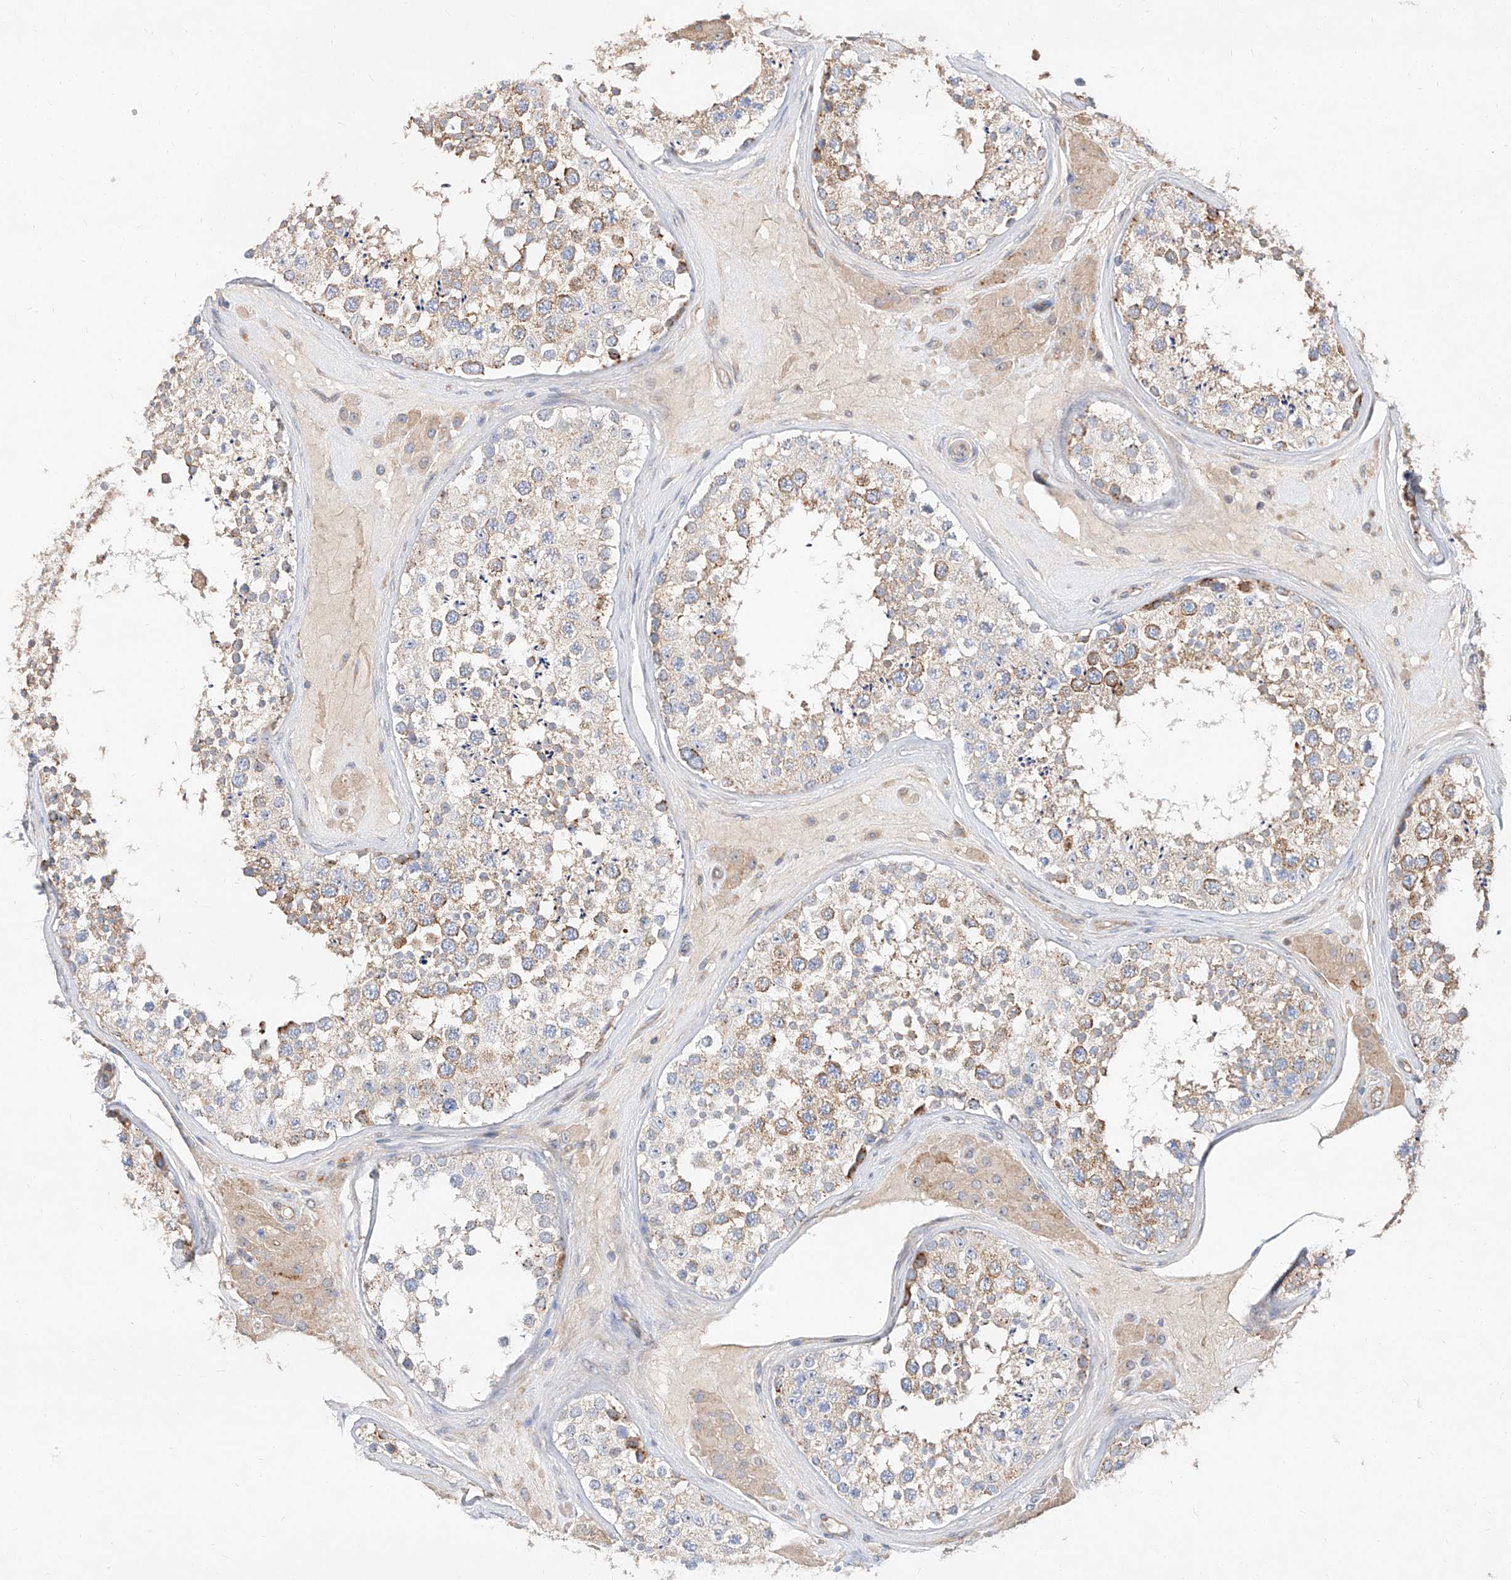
{"staining": {"intensity": "moderate", "quantity": "25%-75%", "location": "cytoplasmic/membranous"}, "tissue": "testis", "cell_type": "Cells in seminiferous ducts", "image_type": "normal", "snomed": [{"axis": "morphology", "description": "Normal tissue, NOS"}, {"axis": "topography", "description": "Testis"}], "caption": "IHC of normal human testis exhibits medium levels of moderate cytoplasmic/membranous staining in approximately 25%-75% of cells in seminiferous ducts. The staining is performed using DAB (3,3'-diaminobenzidine) brown chromogen to label protein expression. The nuclei are counter-stained blue using hematoxylin.", "gene": "DIRAS3", "patient": {"sex": "male", "age": 46}}